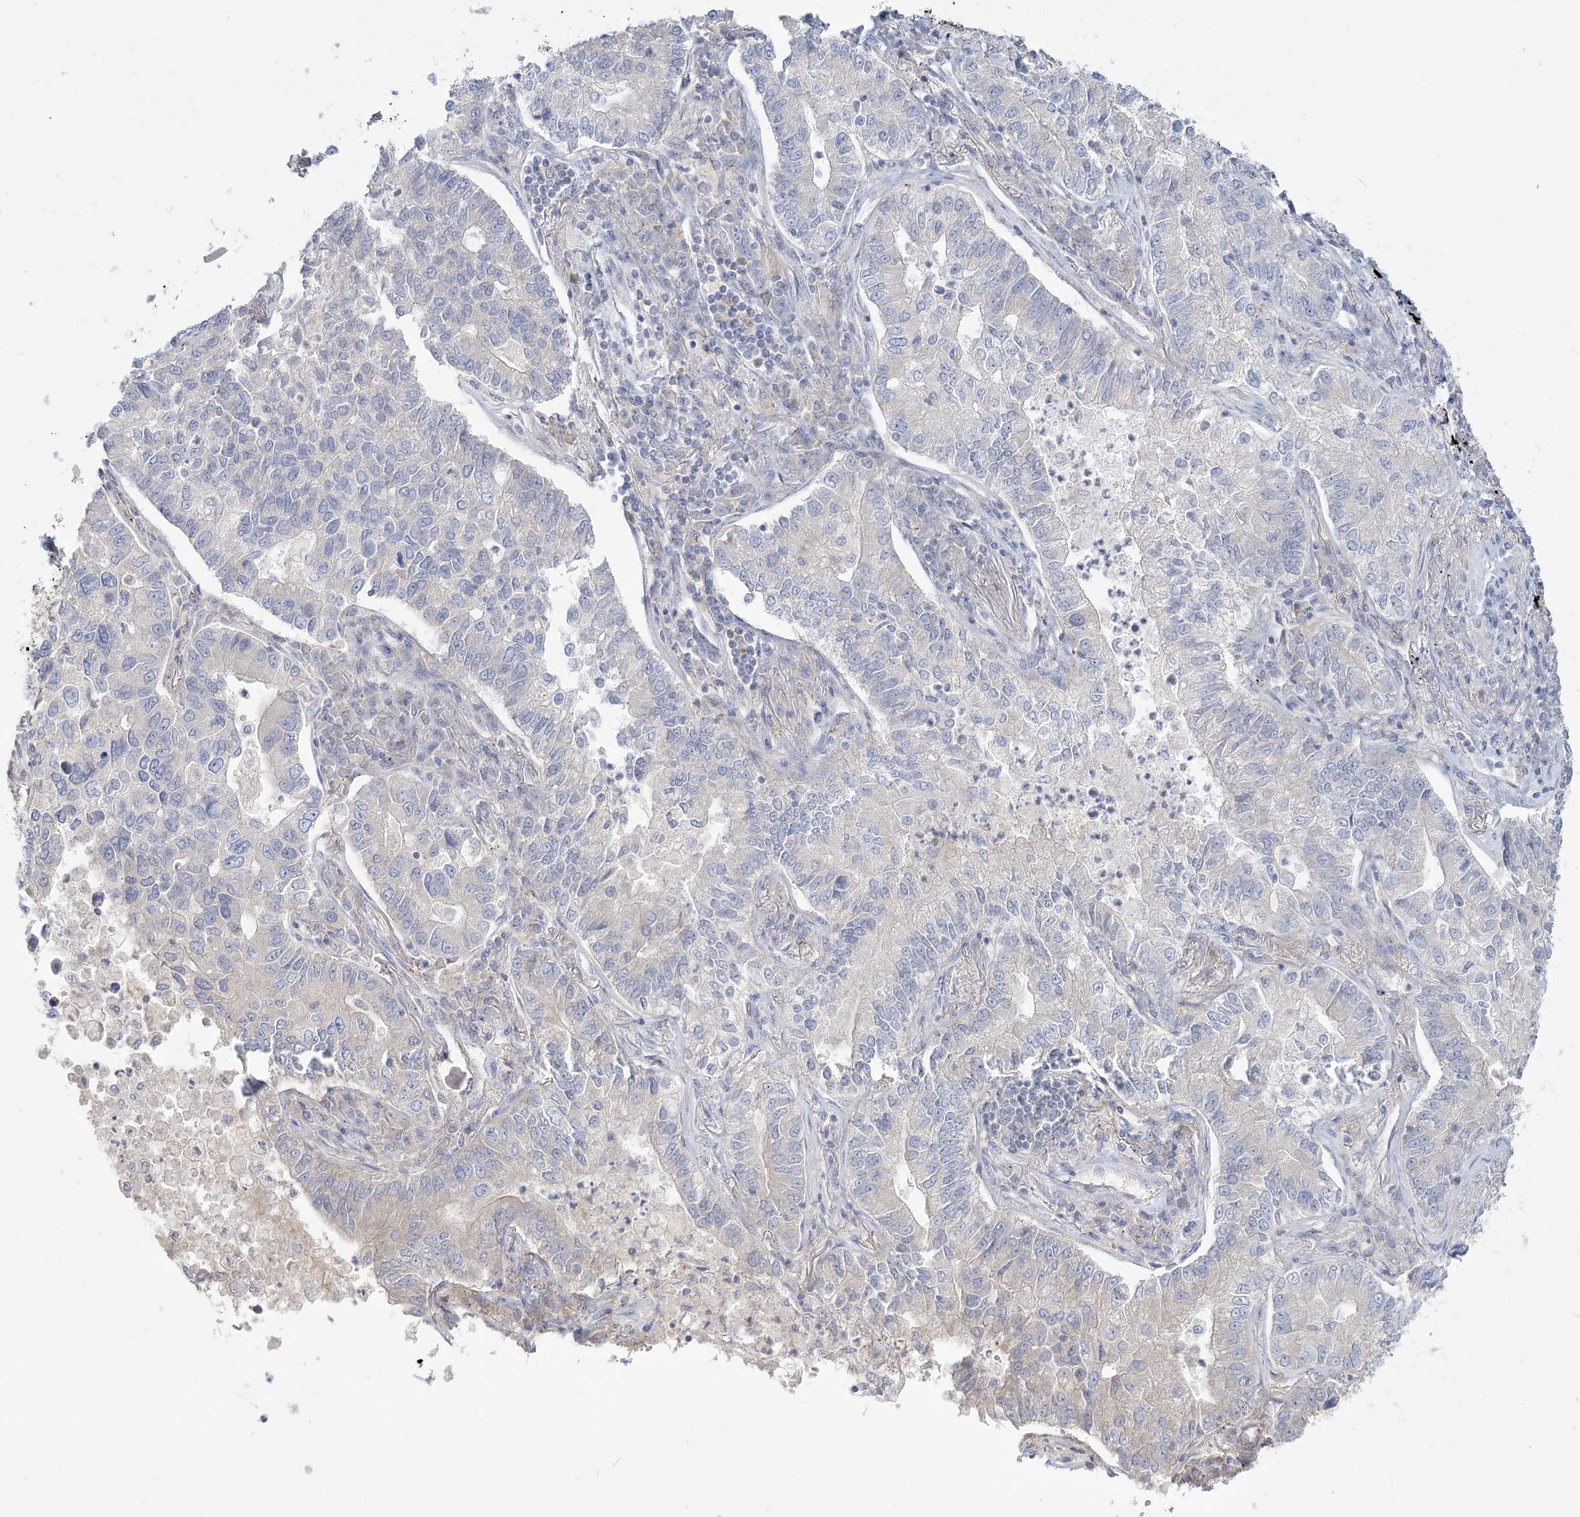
{"staining": {"intensity": "negative", "quantity": "none", "location": "none"}, "tissue": "lung cancer", "cell_type": "Tumor cells", "image_type": "cancer", "snomed": [{"axis": "morphology", "description": "Adenocarcinoma, NOS"}, {"axis": "topography", "description": "Lung"}], "caption": "IHC of human lung adenocarcinoma demonstrates no staining in tumor cells.", "gene": "ANKS1A", "patient": {"sex": "male", "age": 49}}